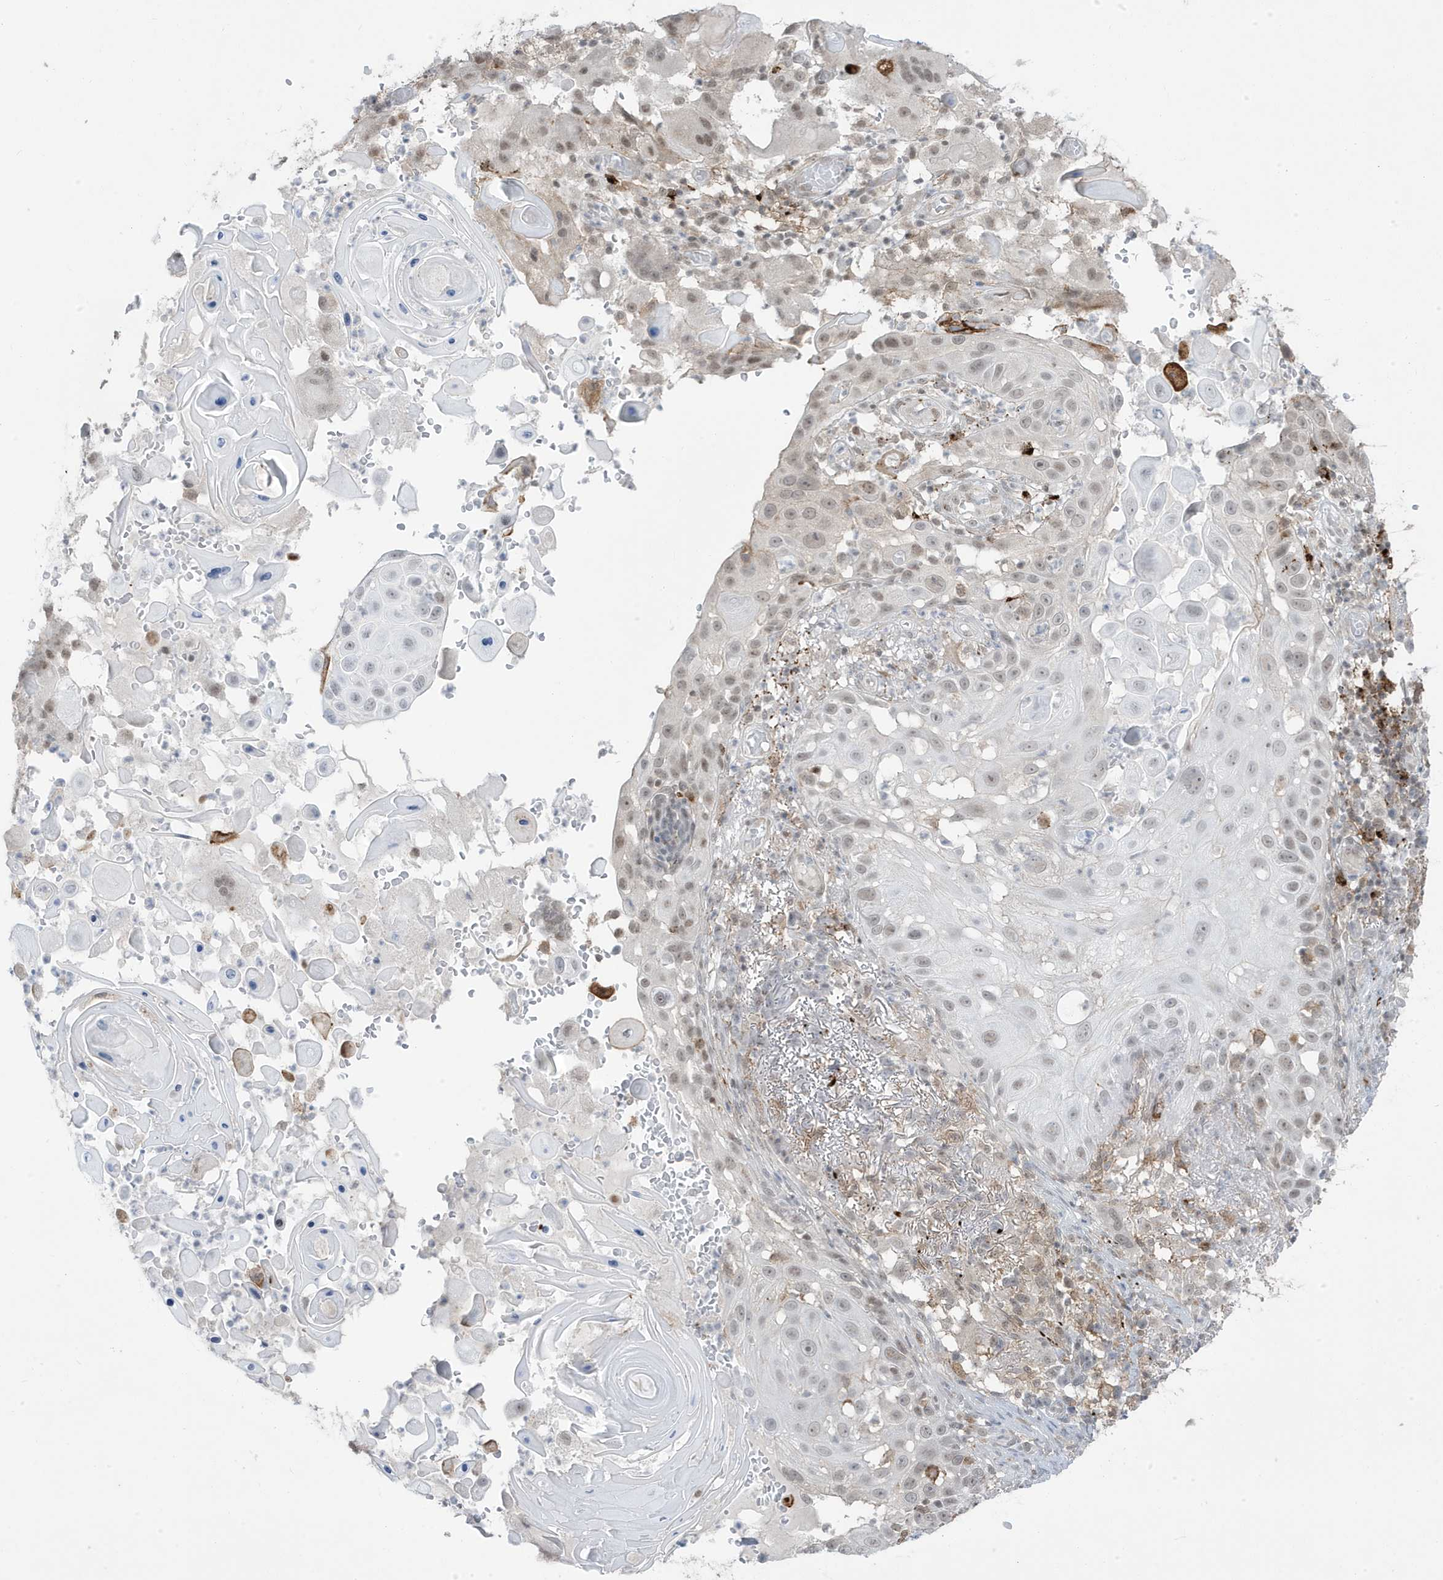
{"staining": {"intensity": "moderate", "quantity": "25%-75%", "location": "nuclear"}, "tissue": "skin cancer", "cell_type": "Tumor cells", "image_type": "cancer", "snomed": [{"axis": "morphology", "description": "Squamous cell carcinoma, NOS"}, {"axis": "topography", "description": "Skin"}], "caption": "Protein staining of skin squamous cell carcinoma tissue shows moderate nuclear positivity in approximately 25%-75% of tumor cells.", "gene": "ADAMTSL3", "patient": {"sex": "female", "age": 44}}